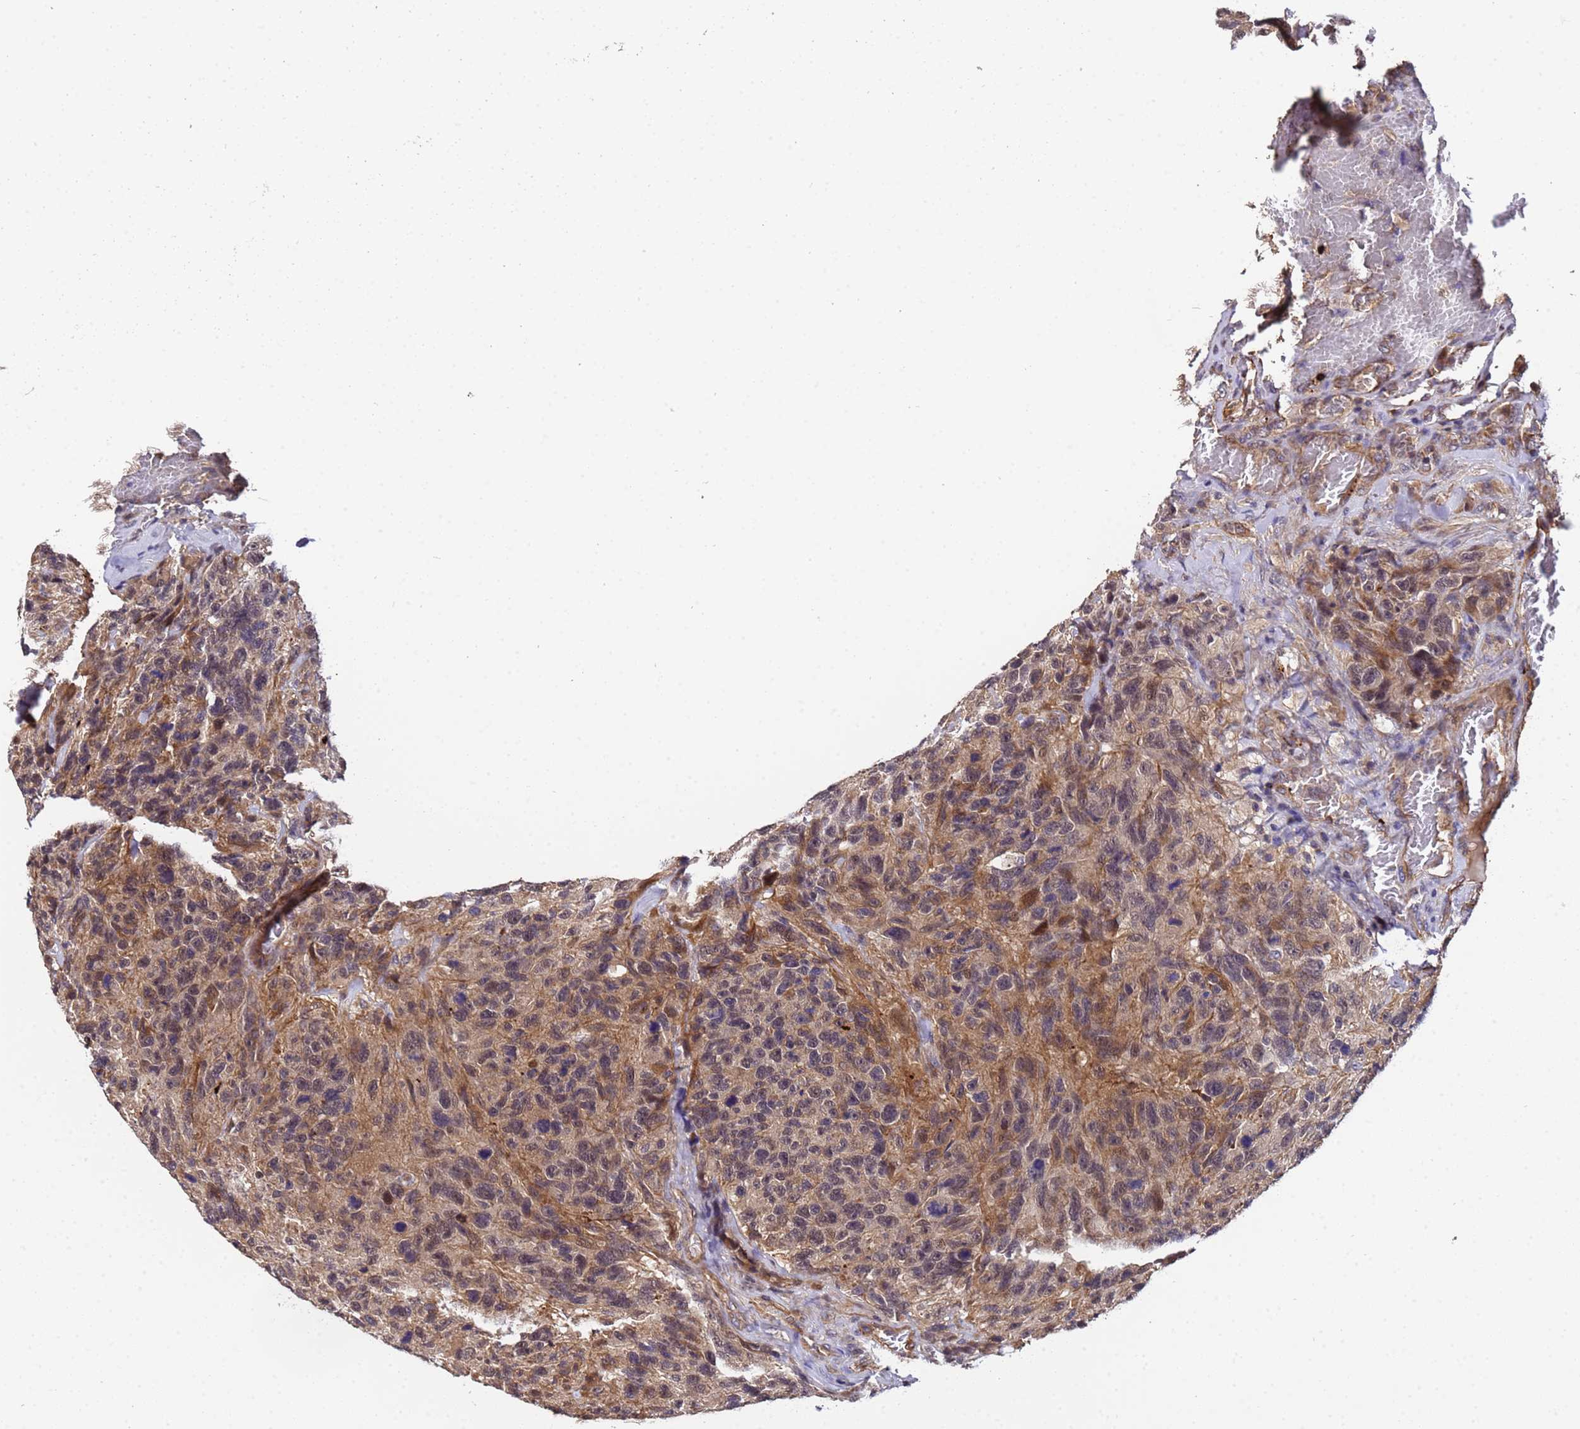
{"staining": {"intensity": "weak", "quantity": "<25%", "location": "cytoplasmic/membranous,nuclear"}, "tissue": "glioma", "cell_type": "Tumor cells", "image_type": "cancer", "snomed": [{"axis": "morphology", "description": "Glioma, malignant, High grade"}, {"axis": "topography", "description": "Brain"}], "caption": "An immunohistochemistry (IHC) photomicrograph of high-grade glioma (malignant) is shown. There is no staining in tumor cells of high-grade glioma (malignant). (DAB immunohistochemistry (IHC), high magnification).", "gene": "GSTCD", "patient": {"sex": "male", "age": 69}}